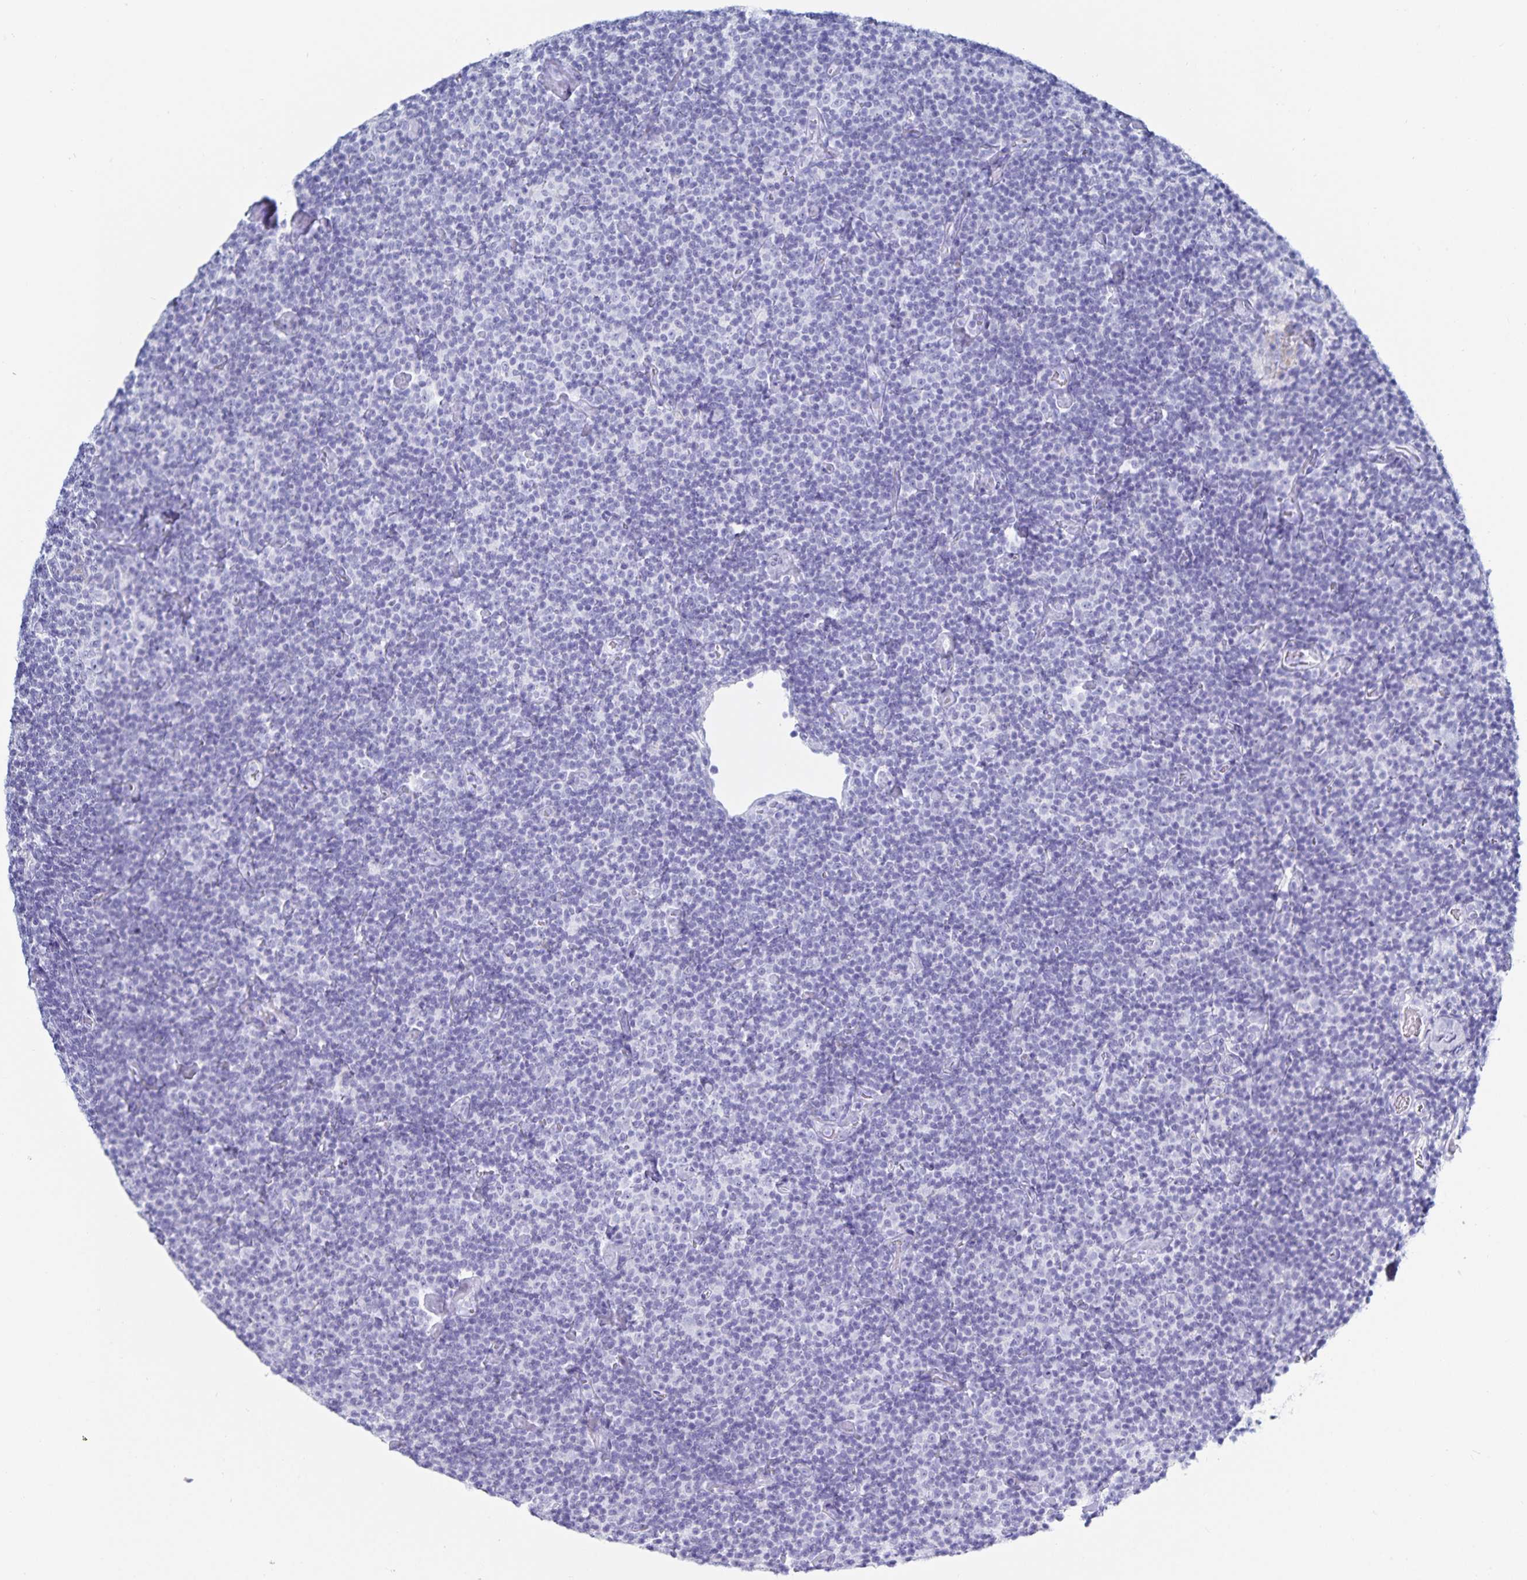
{"staining": {"intensity": "negative", "quantity": "none", "location": "none"}, "tissue": "lymphoma", "cell_type": "Tumor cells", "image_type": "cancer", "snomed": [{"axis": "morphology", "description": "Malignant lymphoma, non-Hodgkin's type, Low grade"}, {"axis": "topography", "description": "Lymph node"}], "caption": "Protein analysis of low-grade malignant lymphoma, non-Hodgkin's type reveals no significant staining in tumor cells.", "gene": "C19orf73", "patient": {"sex": "male", "age": 81}}